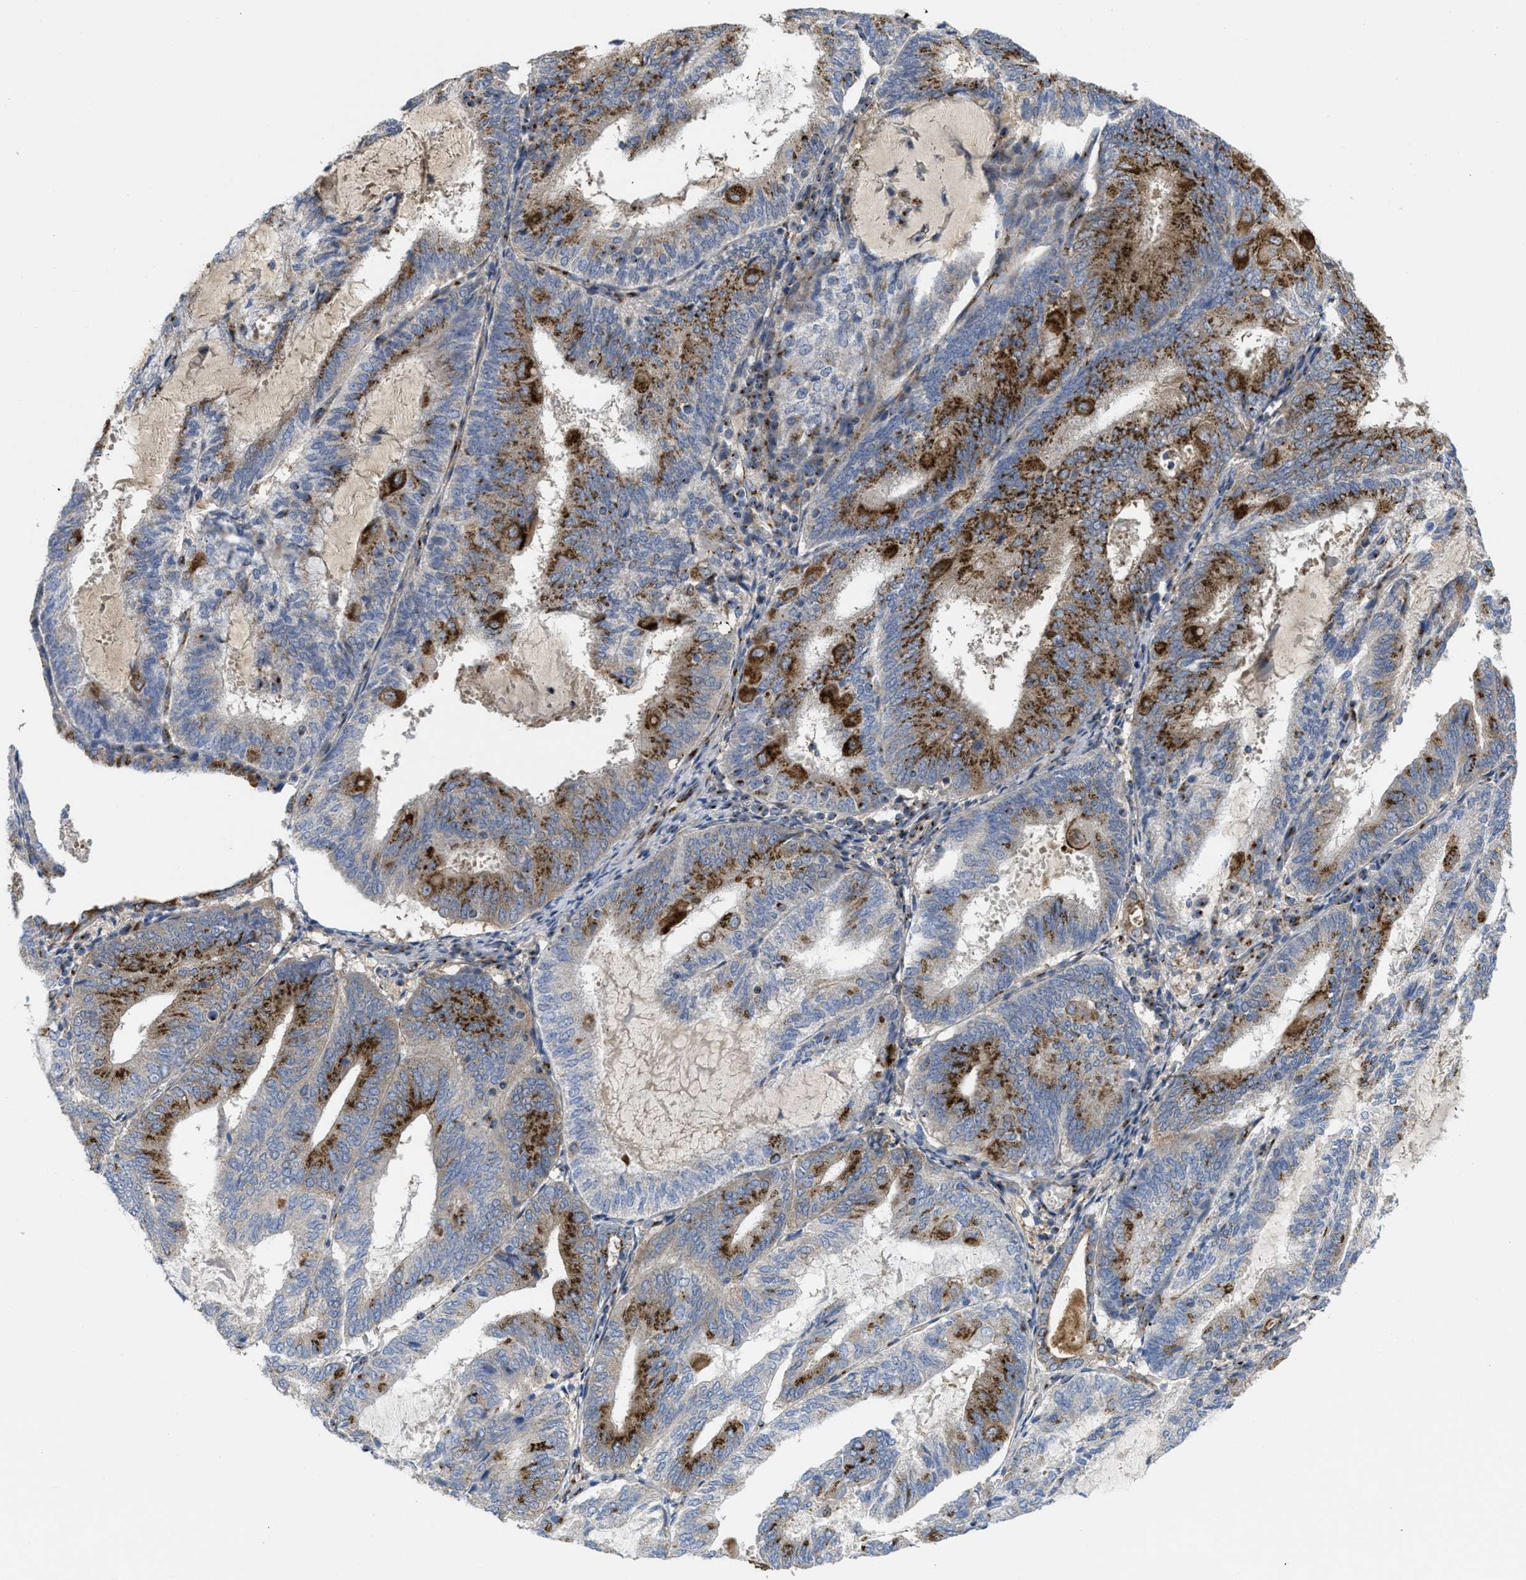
{"staining": {"intensity": "strong", "quantity": "25%-75%", "location": "cytoplasmic/membranous"}, "tissue": "endometrial cancer", "cell_type": "Tumor cells", "image_type": "cancer", "snomed": [{"axis": "morphology", "description": "Adenocarcinoma, NOS"}, {"axis": "topography", "description": "Endometrium"}], "caption": "Human endometrial cancer (adenocarcinoma) stained with a brown dye shows strong cytoplasmic/membranous positive expression in about 25%-75% of tumor cells.", "gene": "ZNF70", "patient": {"sex": "female", "age": 81}}